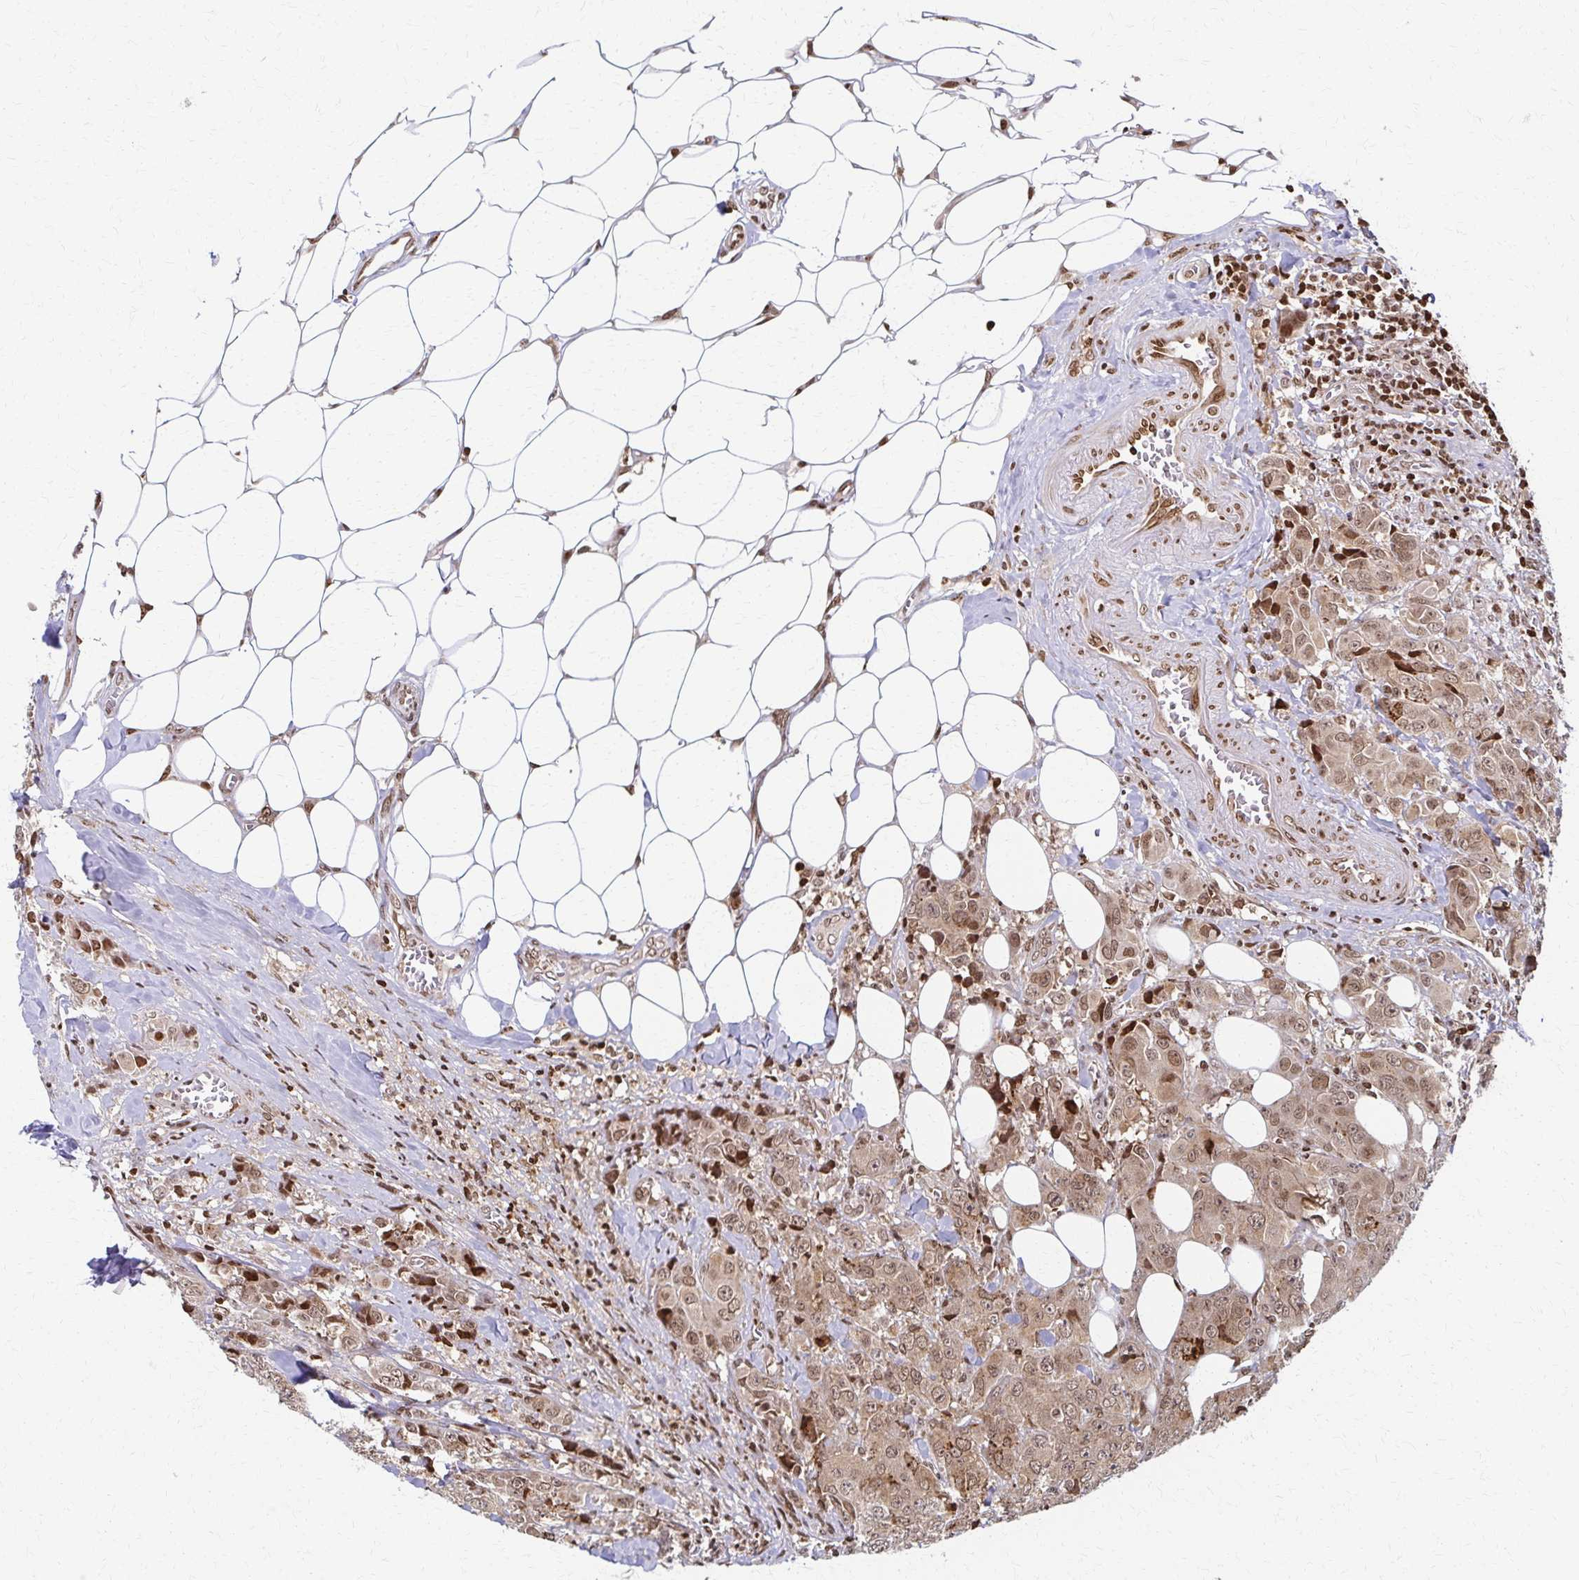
{"staining": {"intensity": "moderate", "quantity": "25%-75%", "location": "cytoplasmic/membranous,nuclear"}, "tissue": "breast cancer", "cell_type": "Tumor cells", "image_type": "cancer", "snomed": [{"axis": "morphology", "description": "Normal tissue, NOS"}, {"axis": "morphology", "description": "Duct carcinoma"}, {"axis": "topography", "description": "Breast"}], "caption": "This is an image of immunohistochemistry staining of breast invasive ductal carcinoma, which shows moderate staining in the cytoplasmic/membranous and nuclear of tumor cells.", "gene": "PSMD7", "patient": {"sex": "female", "age": 43}}